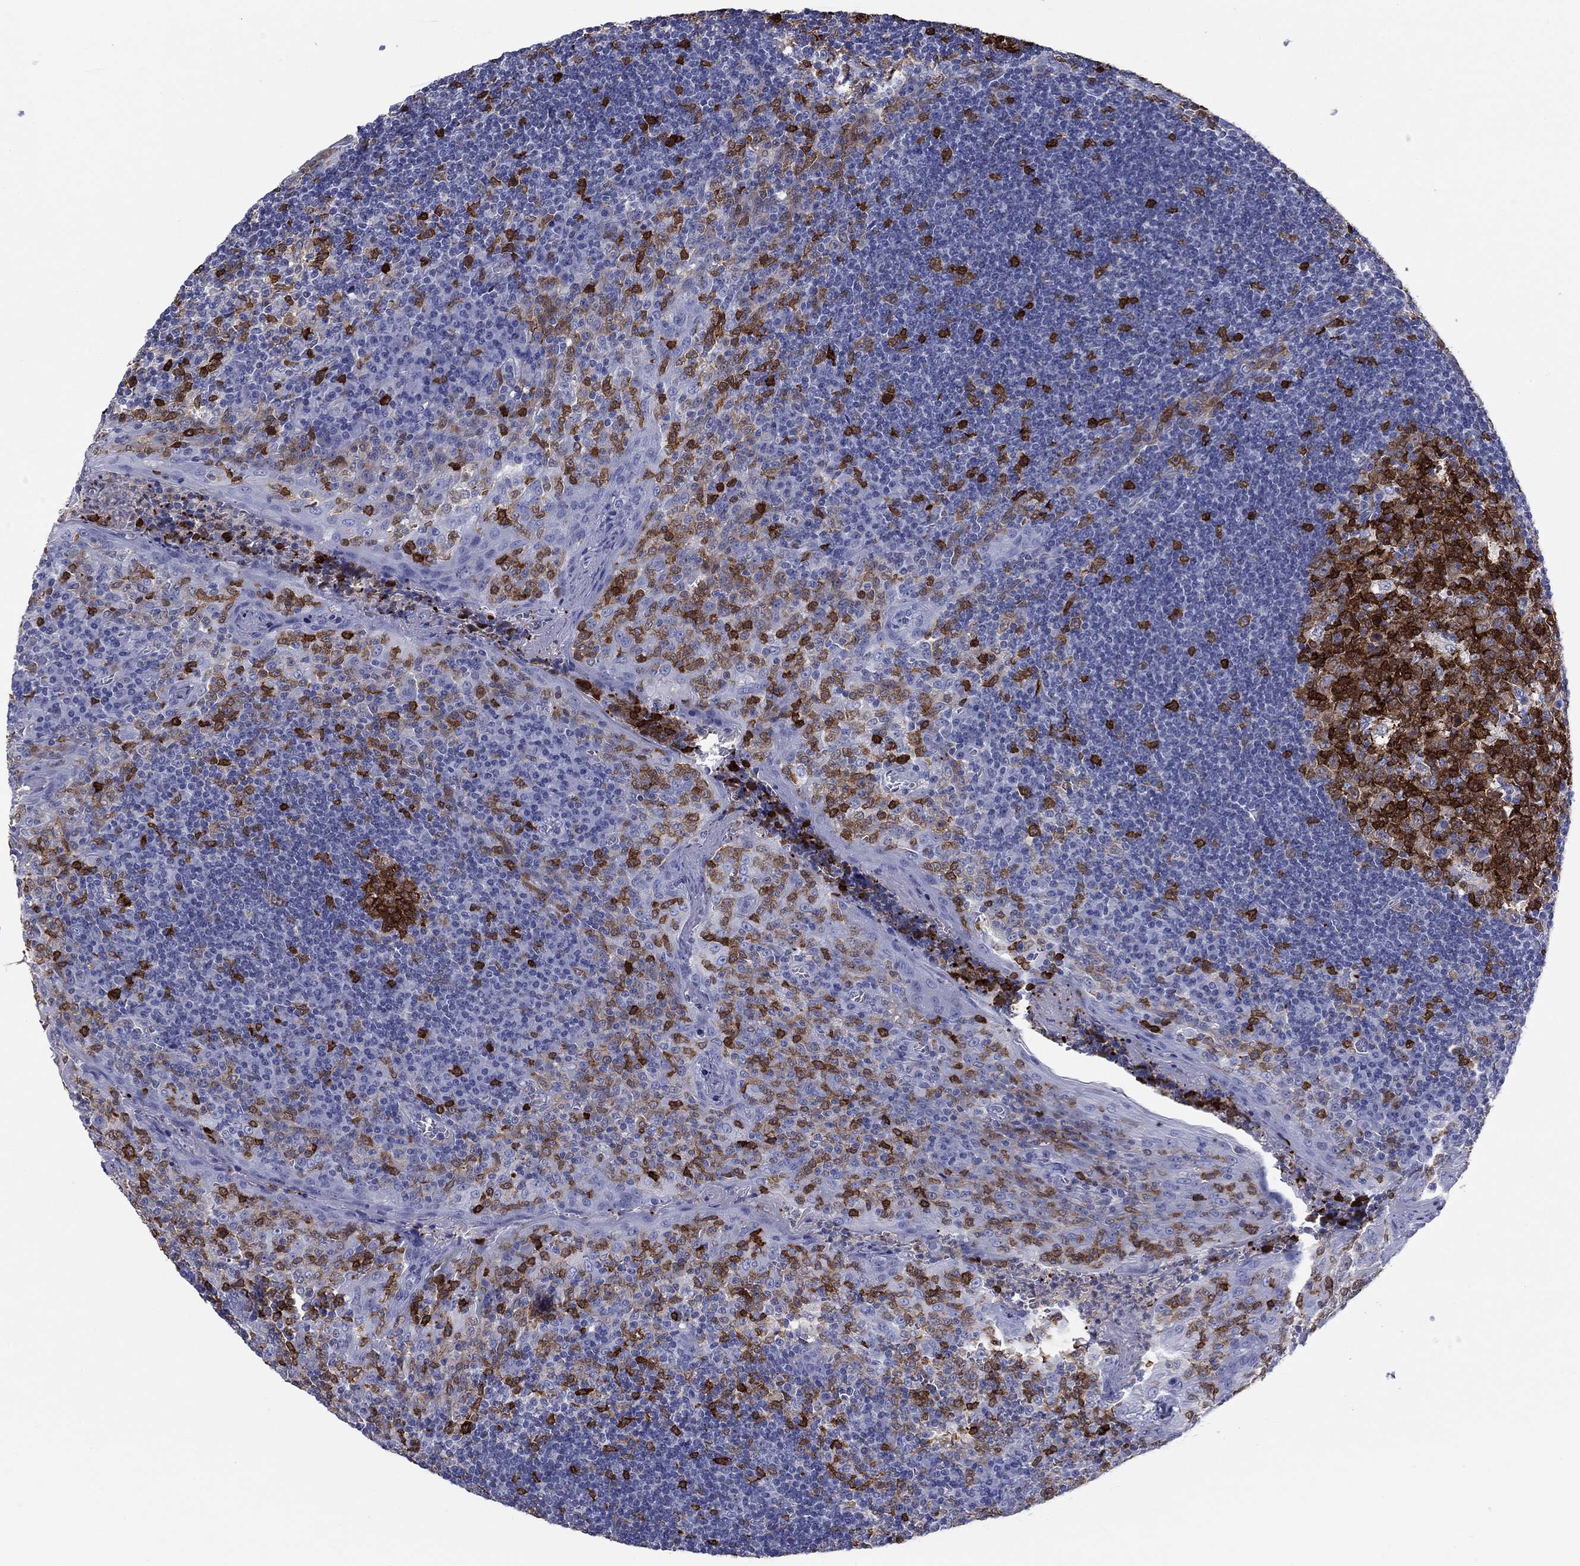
{"staining": {"intensity": "strong", "quantity": ">75%", "location": "cytoplasmic/membranous"}, "tissue": "tonsil", "cell_type": "Germinal center cells", "image_type": "normal", "snomed": [{"axis": "morphology", "description": "Normal tissue, NOS"}, {"axis": "topography", "description": "Tonsil"}], "caption": "The image displays a brown stain indicating the presence of a protein in the cytoplasmic/membranous of germinal center cells in tonsil.", "gene": "STMN1", "patient": {"sex": "female", "age": 13}}